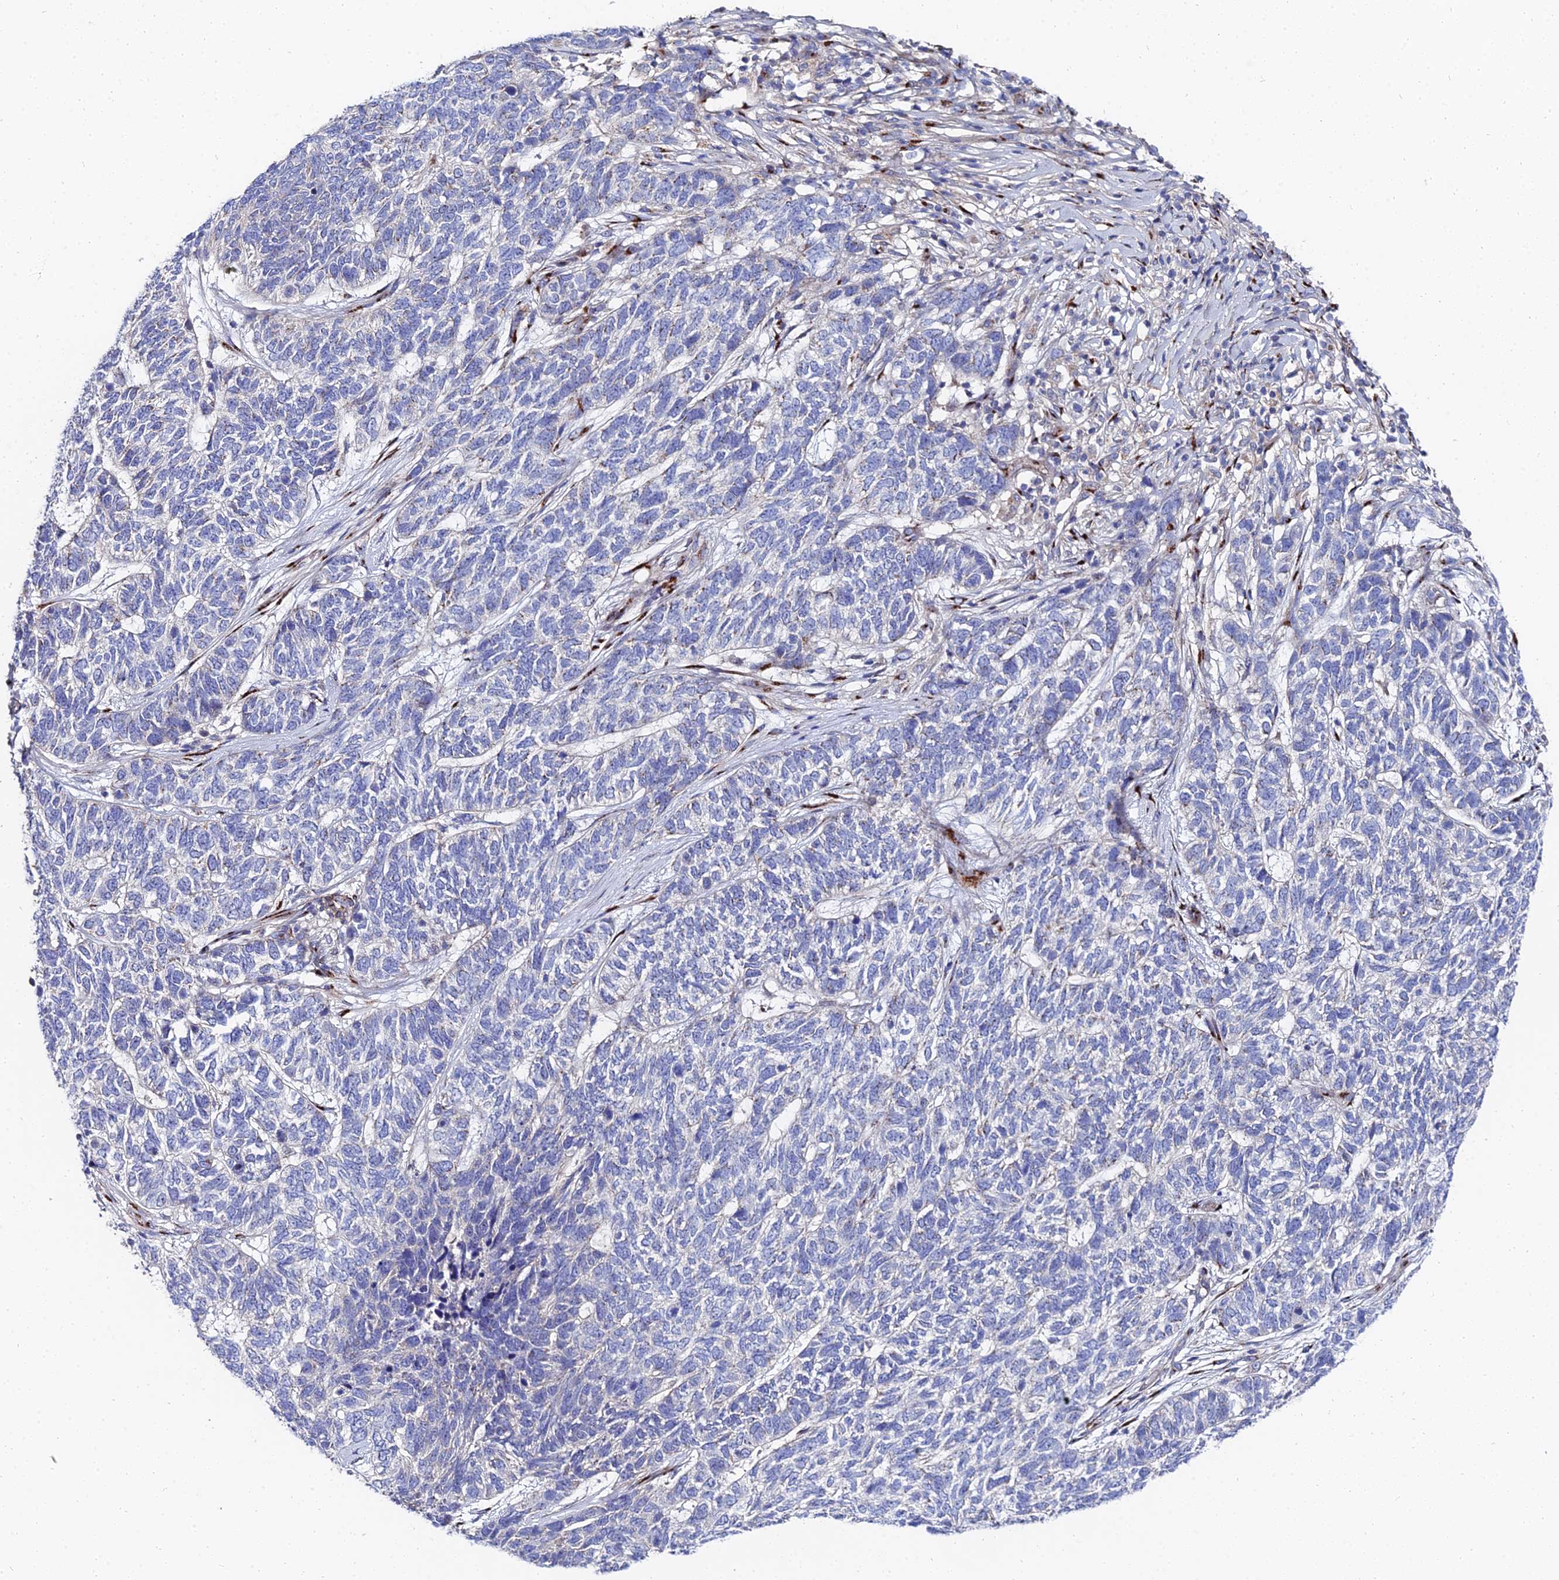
{"staining": {"intensity": "negative", "quantity": "none", "location": "none"}, "tissue": "skin cancer", "cell_type": "Tumor cells", "image_type": "cancer", "snomed": [{"axis": "morphology", "description": "Basal cell carcinoma"}, {"axis": "topography", "description": "Skin"}], "caption": "Tumor cells are negative for brown protein staining in basal cell carcinoma (skin).", "gene": "BORCS8", "patient": {"sex": "female", "age": 65}}